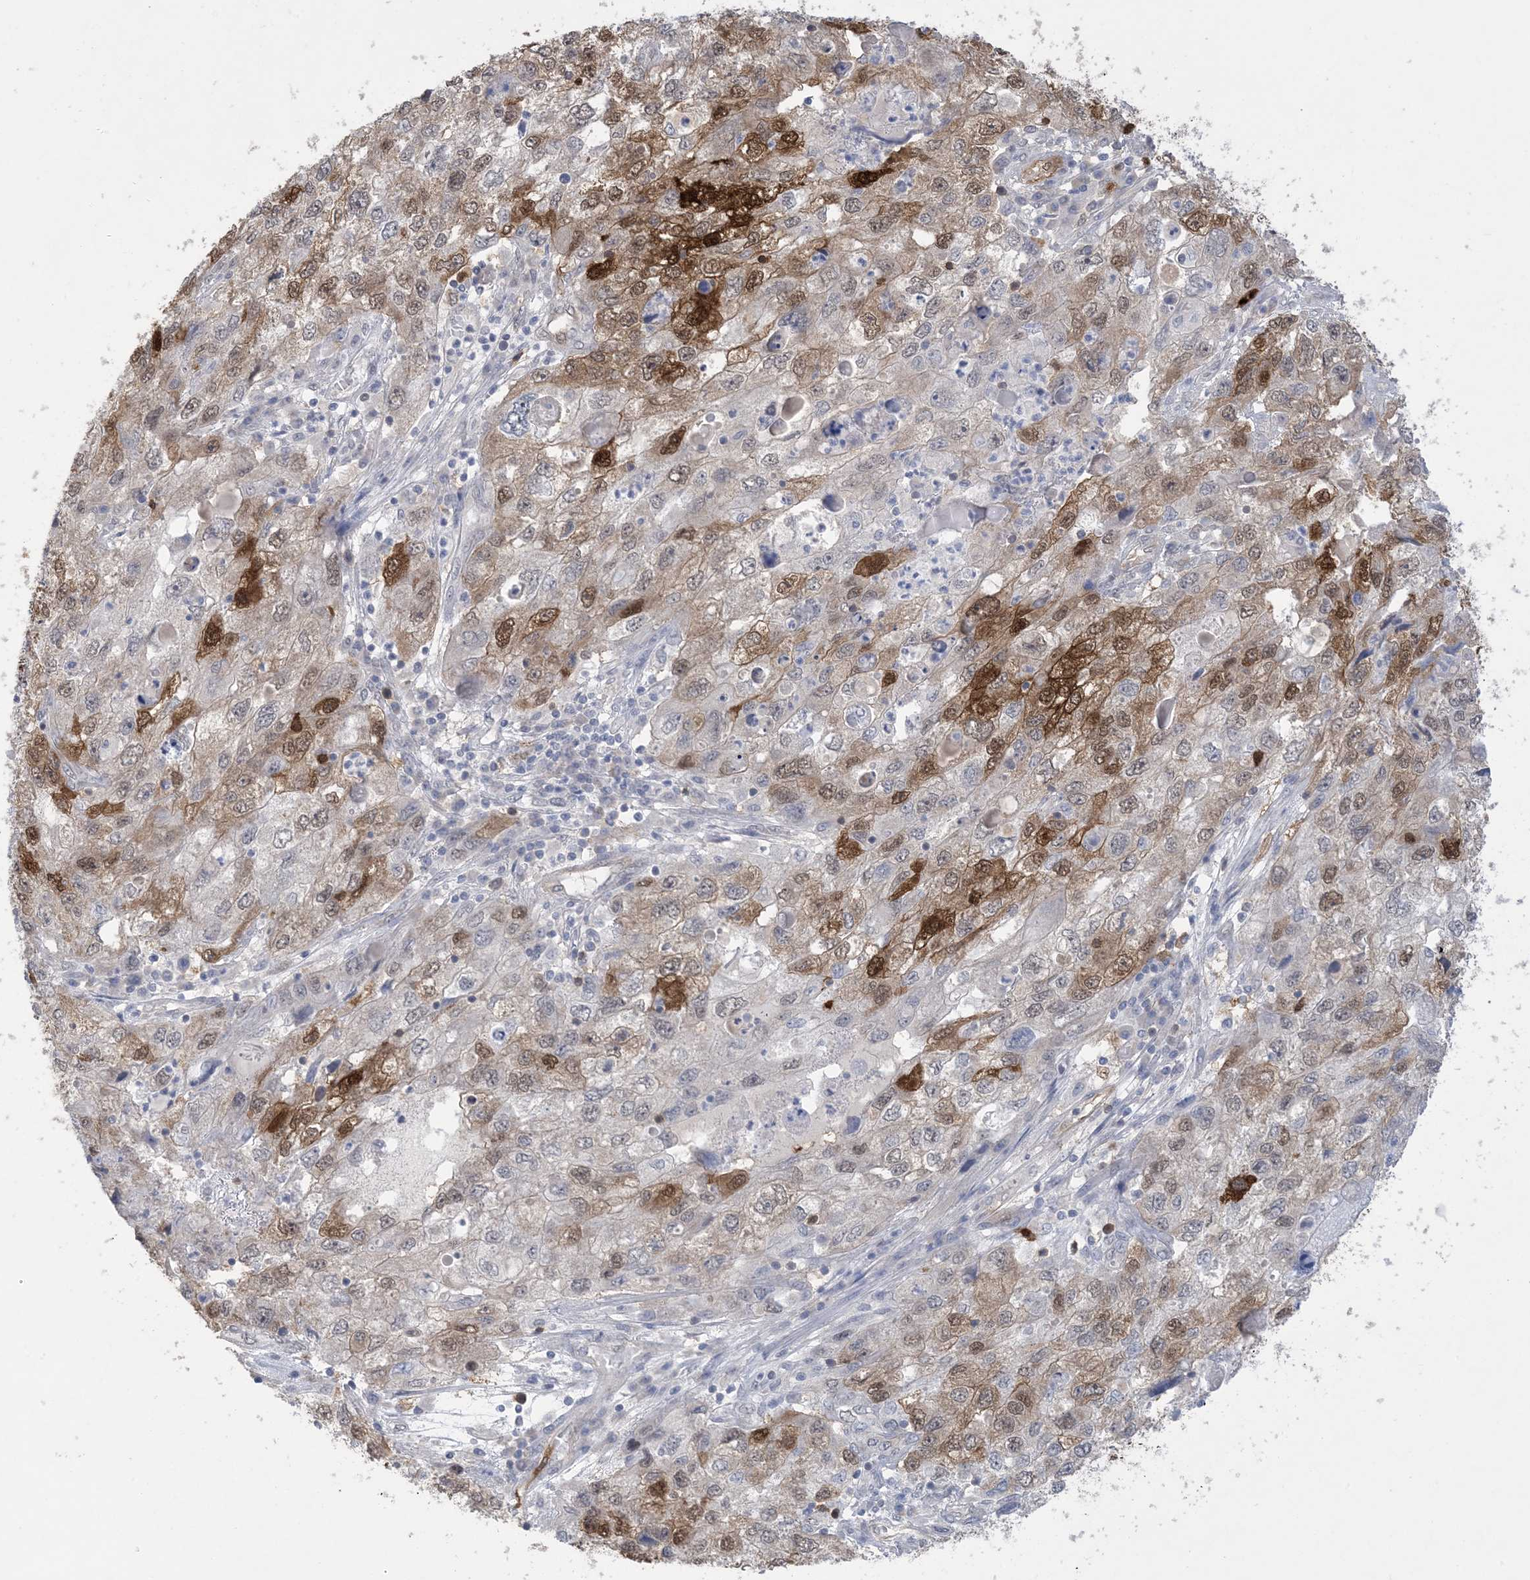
{"staining": {"intensity": "strong", "quantity": "25%-75%", "location": "cytoplasmic/membranous,nuclear"}, "tissue": "endometrial cancer", "cell_type": "Tumor cells", "image_type": "cancer", "snomed": [{"axis": "morphology", "description": "Adenocarcinoma, NOS"}, {"axis": "topography", "description": "Endometrium"}], "caption": "Endometrial adenocarcinoma stained with immunohistochemistry (IHC) reveals strong cytoplasmic/membranous and nuclear expression in about 25%-75% of tumor cells.", "gene": "HMGCS1", "patient": {"sex": "female", "age": 49}}